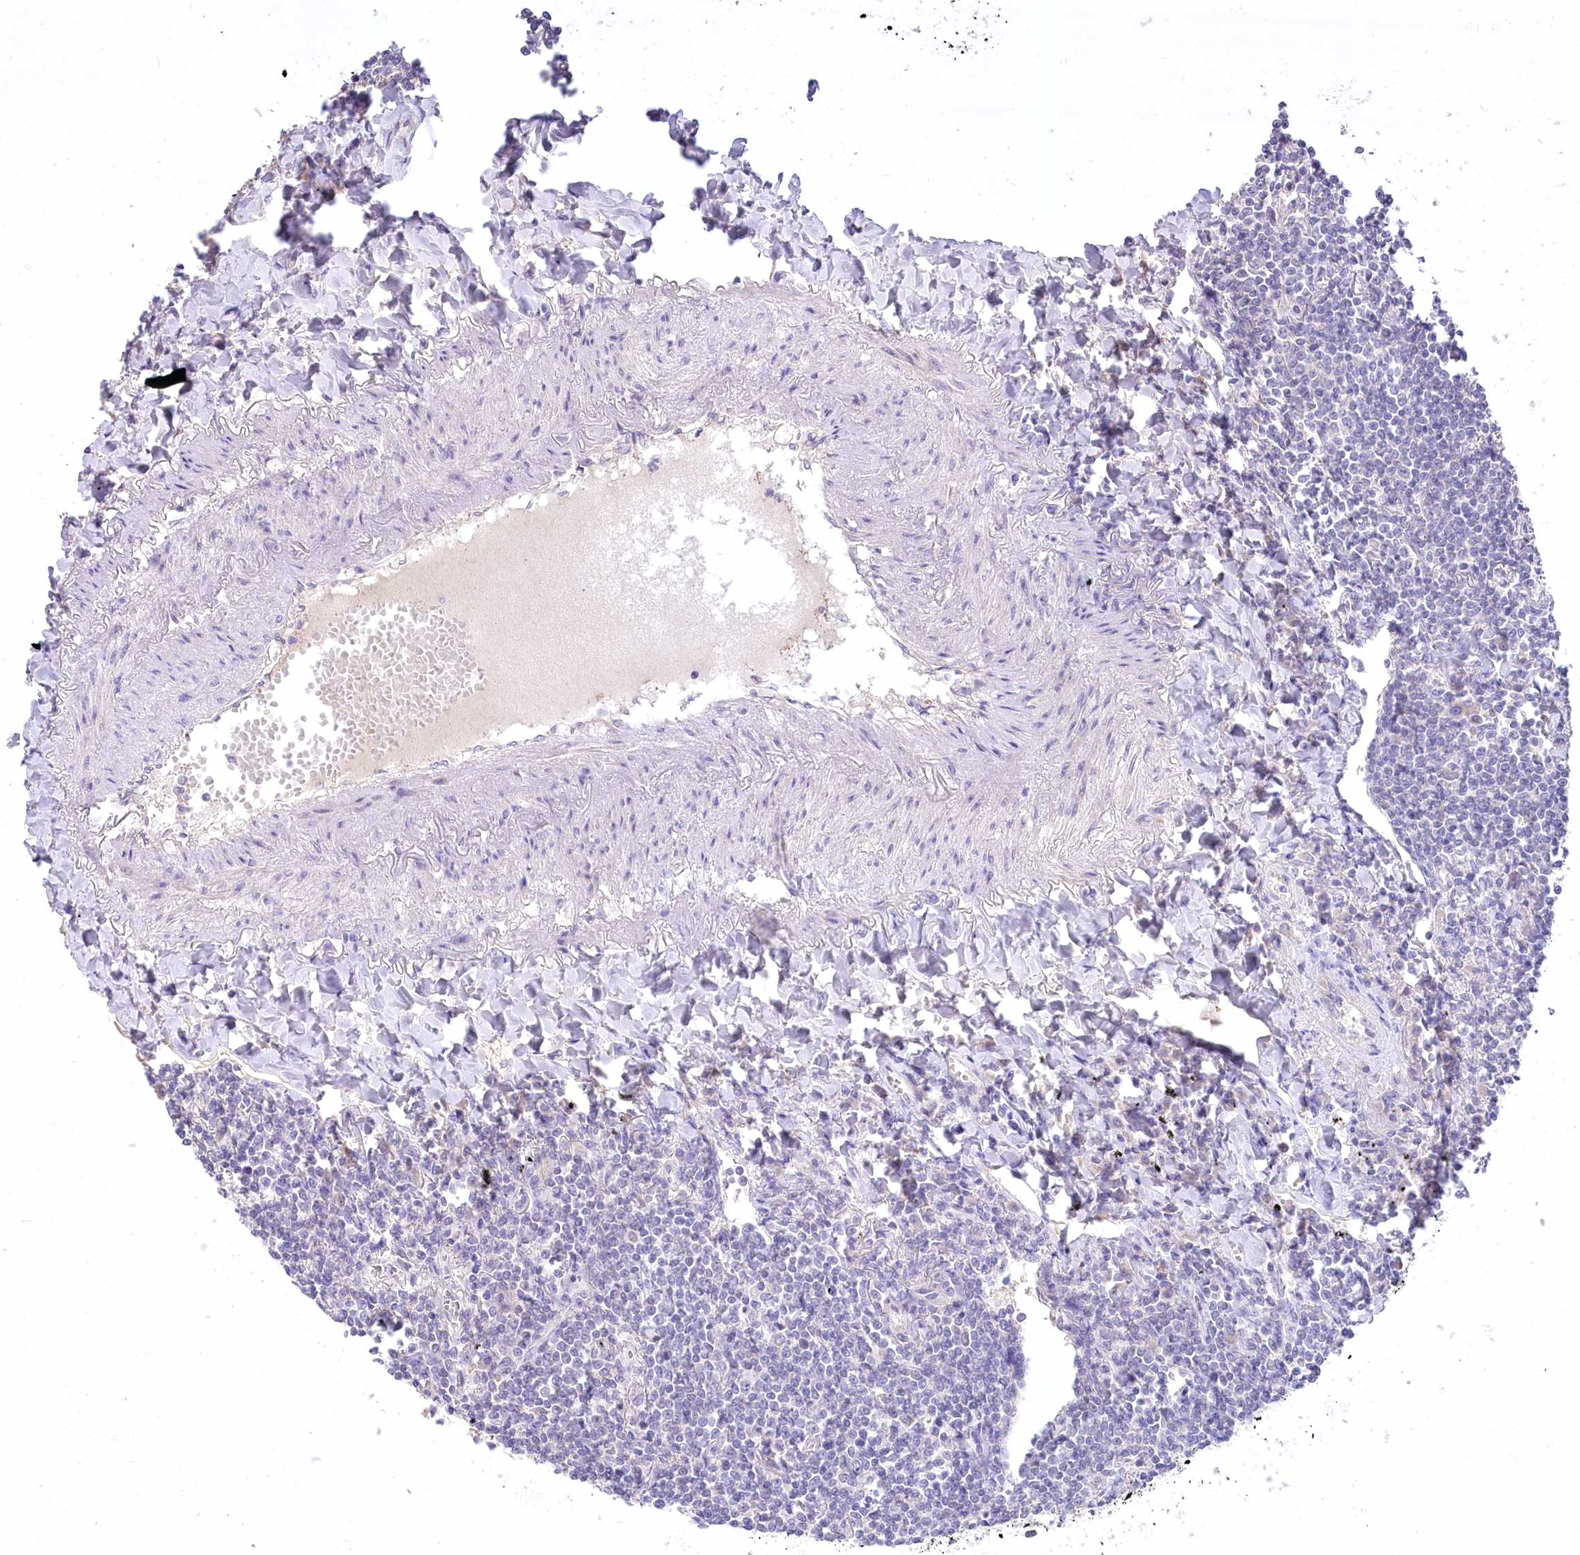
{"staining": {"intensity": "negative", "quantity": "none", "location": "none"}, "tissue": "lymphoma", "cell_type": "Tumor cells", "image_type": "cancer", "snomed": [{"axis": "morphology", "description": "Malignant lymphoma, non-Hodgkin's type, Low grade"}, {"axis": "topography", "description": "Lung"}], "caption": "Tumor cells are negative for protein expression in human low-grade malignant lymphoma, non-Hodgkin's type.", "gene": "PBLD", "patient": {"sex": "female", "age": 71}}